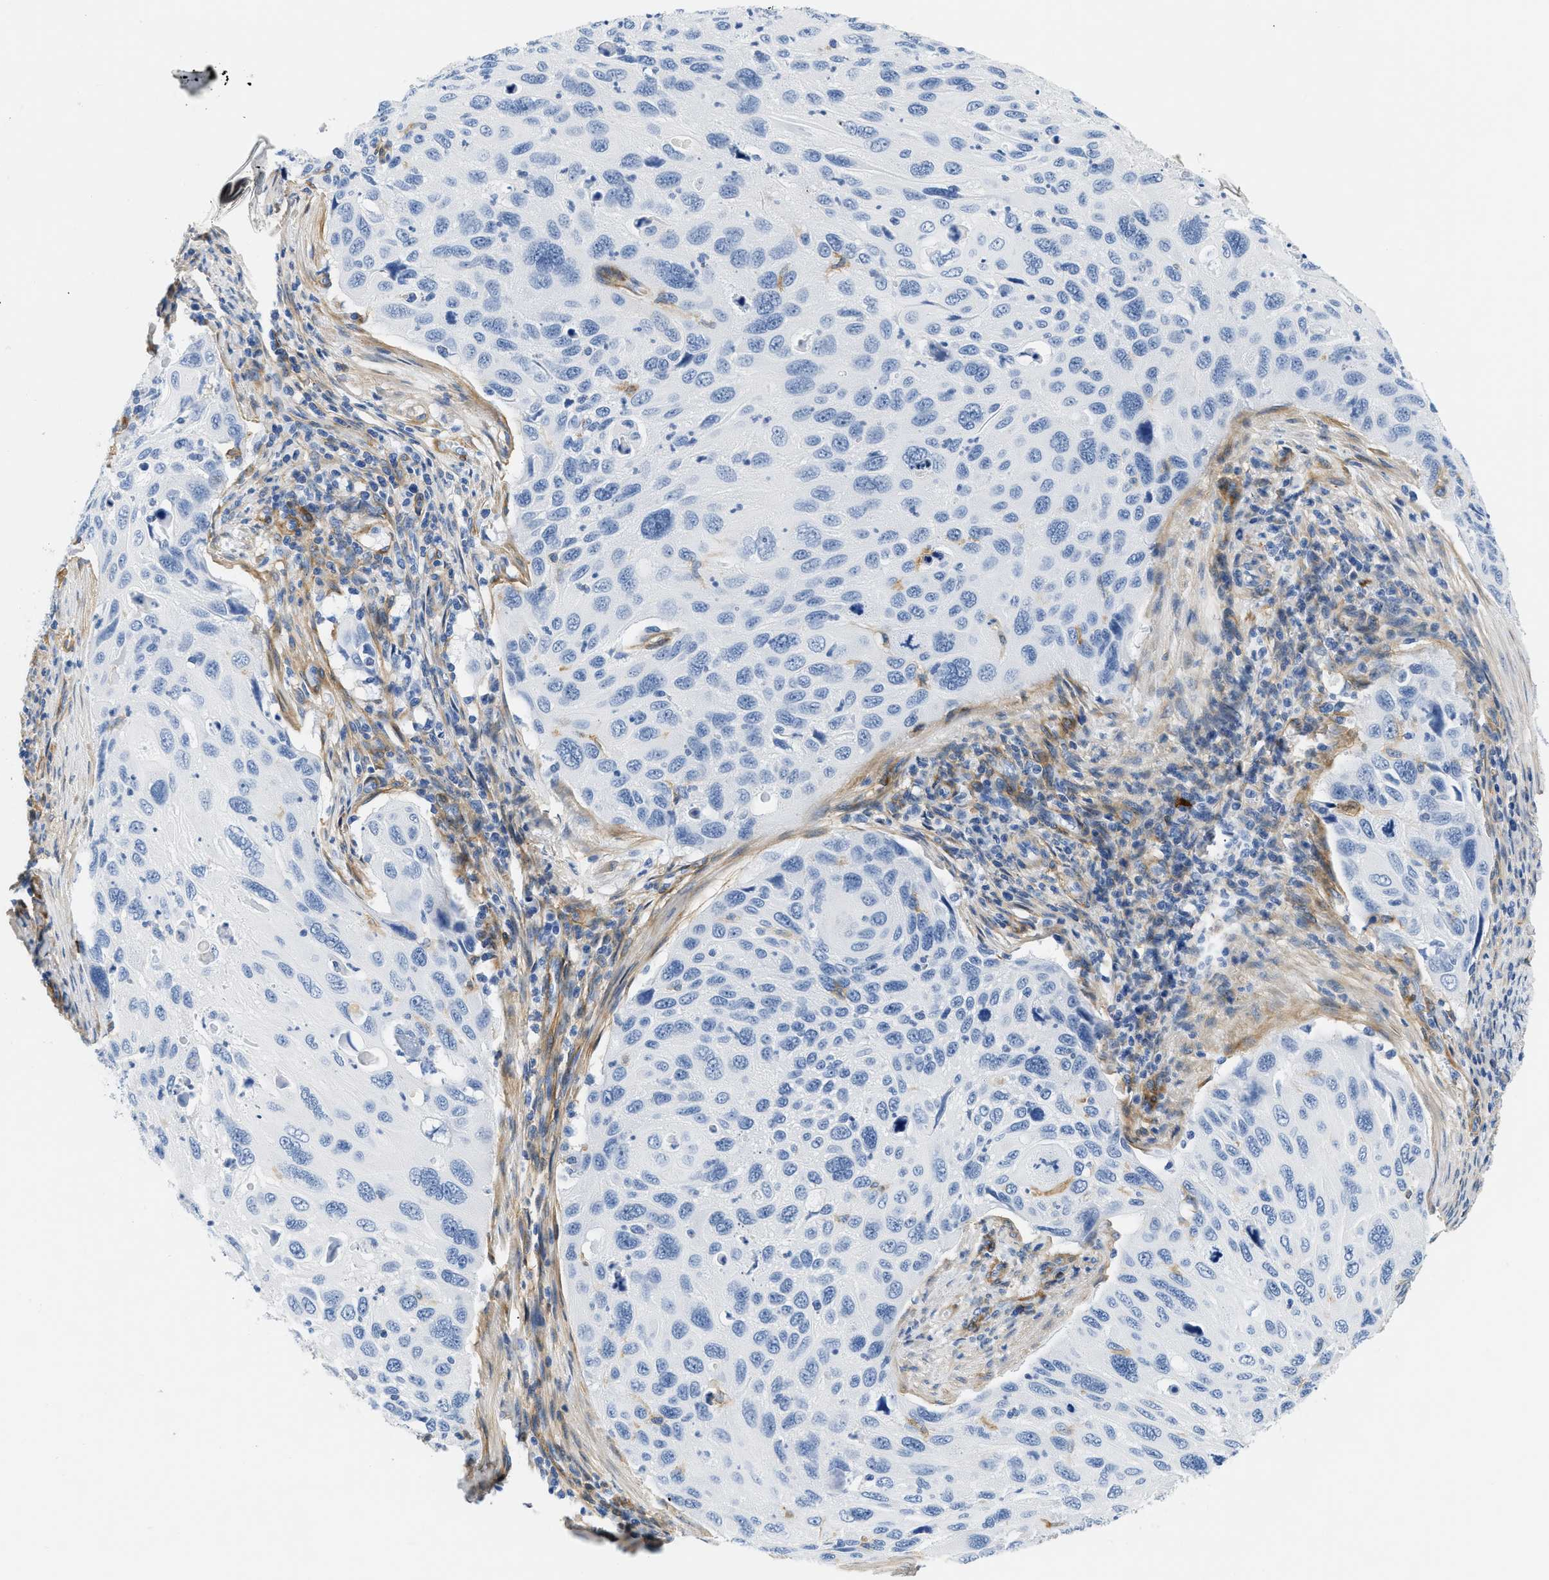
{"staining": {"intensity": "negative", "quantity": "none", "location": "none"}, "tissue": "cervical cancer", "cell_type": "Tumor cells", "image_type": "cancer", "snomed": [{"axis": "morphology", "description": "Squamous cell carcinoma, NOS"}, {"axis": "topography", "description": "Cervix"}], "caption": "A histopathology image of cervical cancer stained for a protein reveals no brown staining in tumor cells.", "gene": "PDGFRB", "patient": {"sex": "female", "age": 70}}